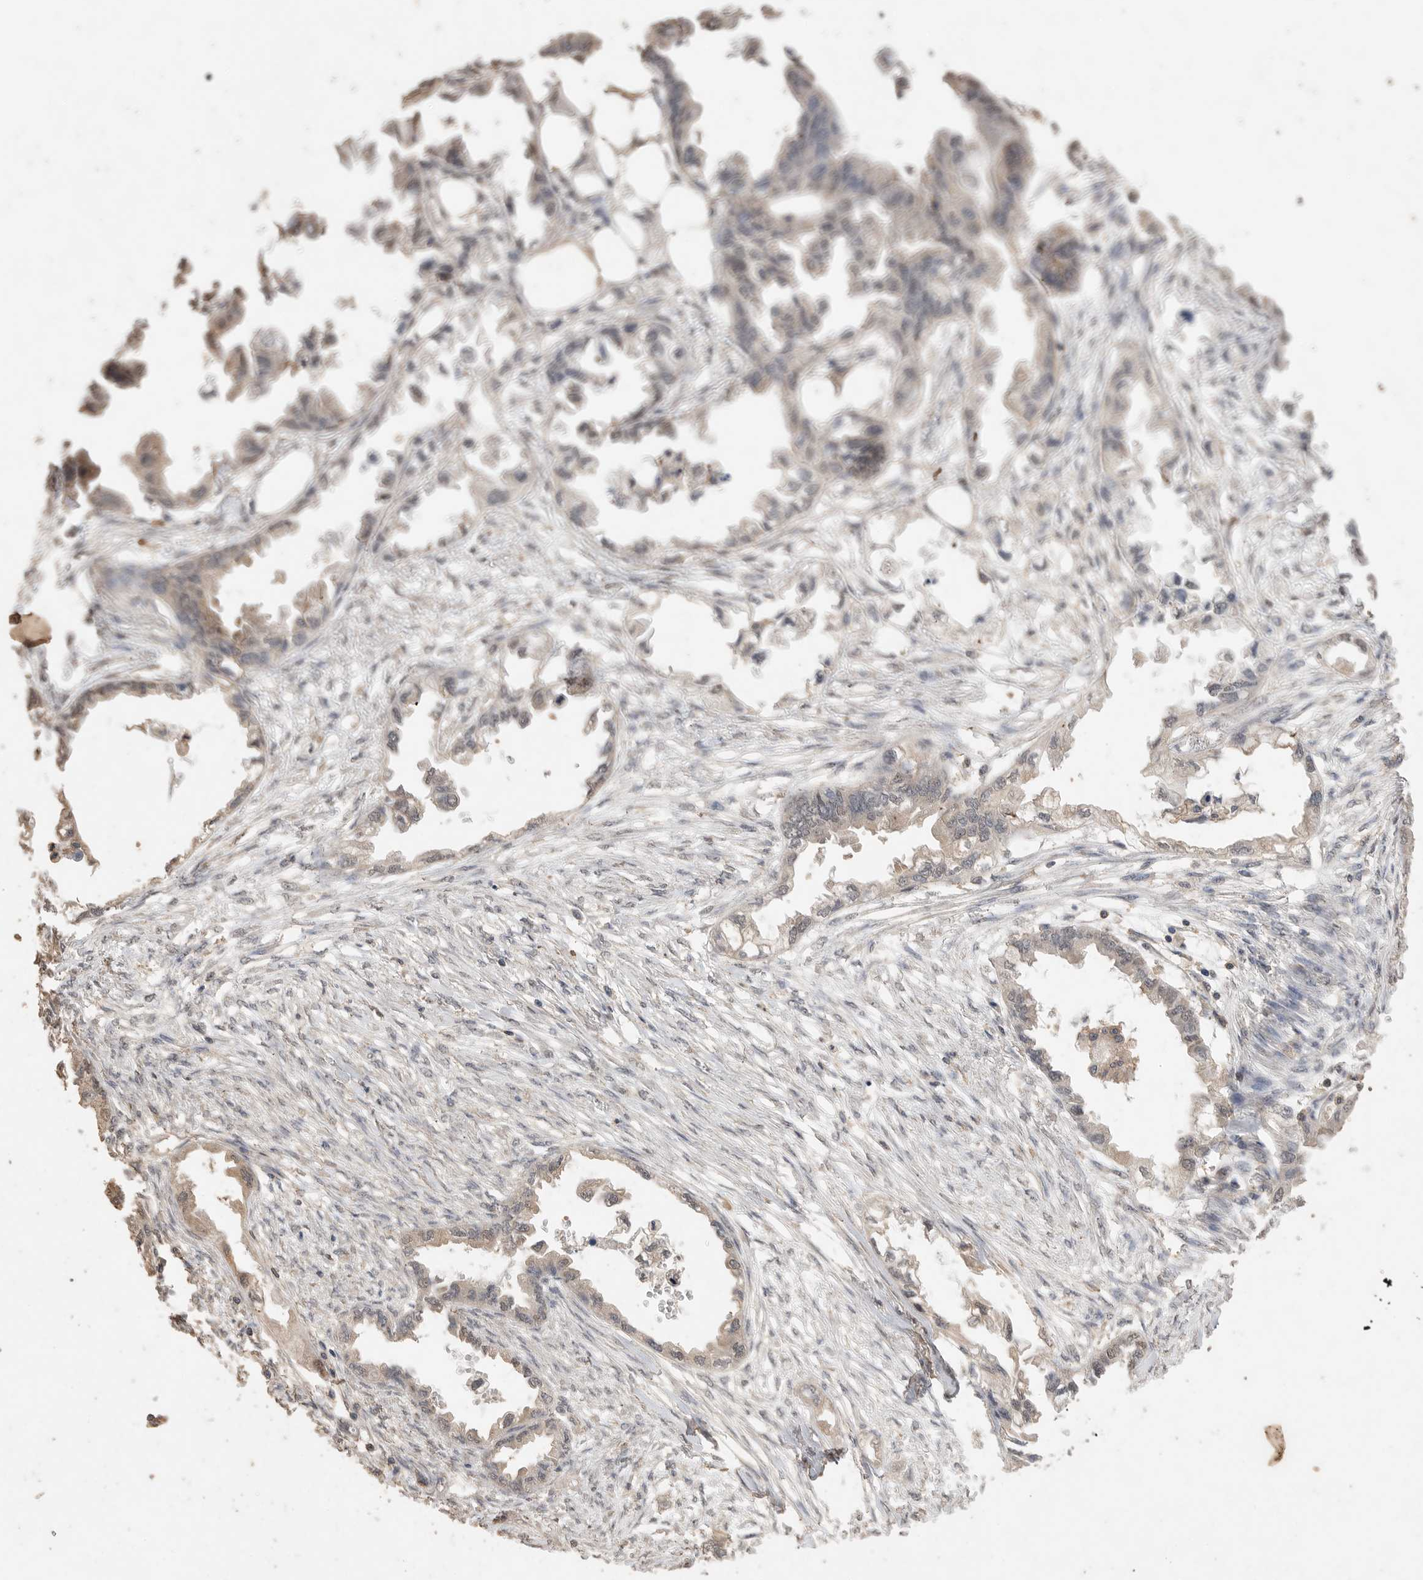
{"staining": {"intensity": "weak", "quantity": "<25%", "location": "nuclear"}, "tissue": "endometrial cancer", "cell_type": "Tumor cells", "image_type": "cancer", "snomed": [{"axis": "morphology", "description": "Adenocarcinoma, NOS"}, {"axis": "morphology", "description": "Adenocarcinoma, metastatic, NOS"}, {"axis": "topography", "description": "Adipose tissue"}, {"axis": "topography", "description": "Endometrium"}], "caption": "DAB immunohistochemical staining of metastatic adenocarcinoma (endometrial) reveals no significant staining in tumor cells.", "gene": "MAP2K1", "patient": {"sex": "female", "age": 67}}